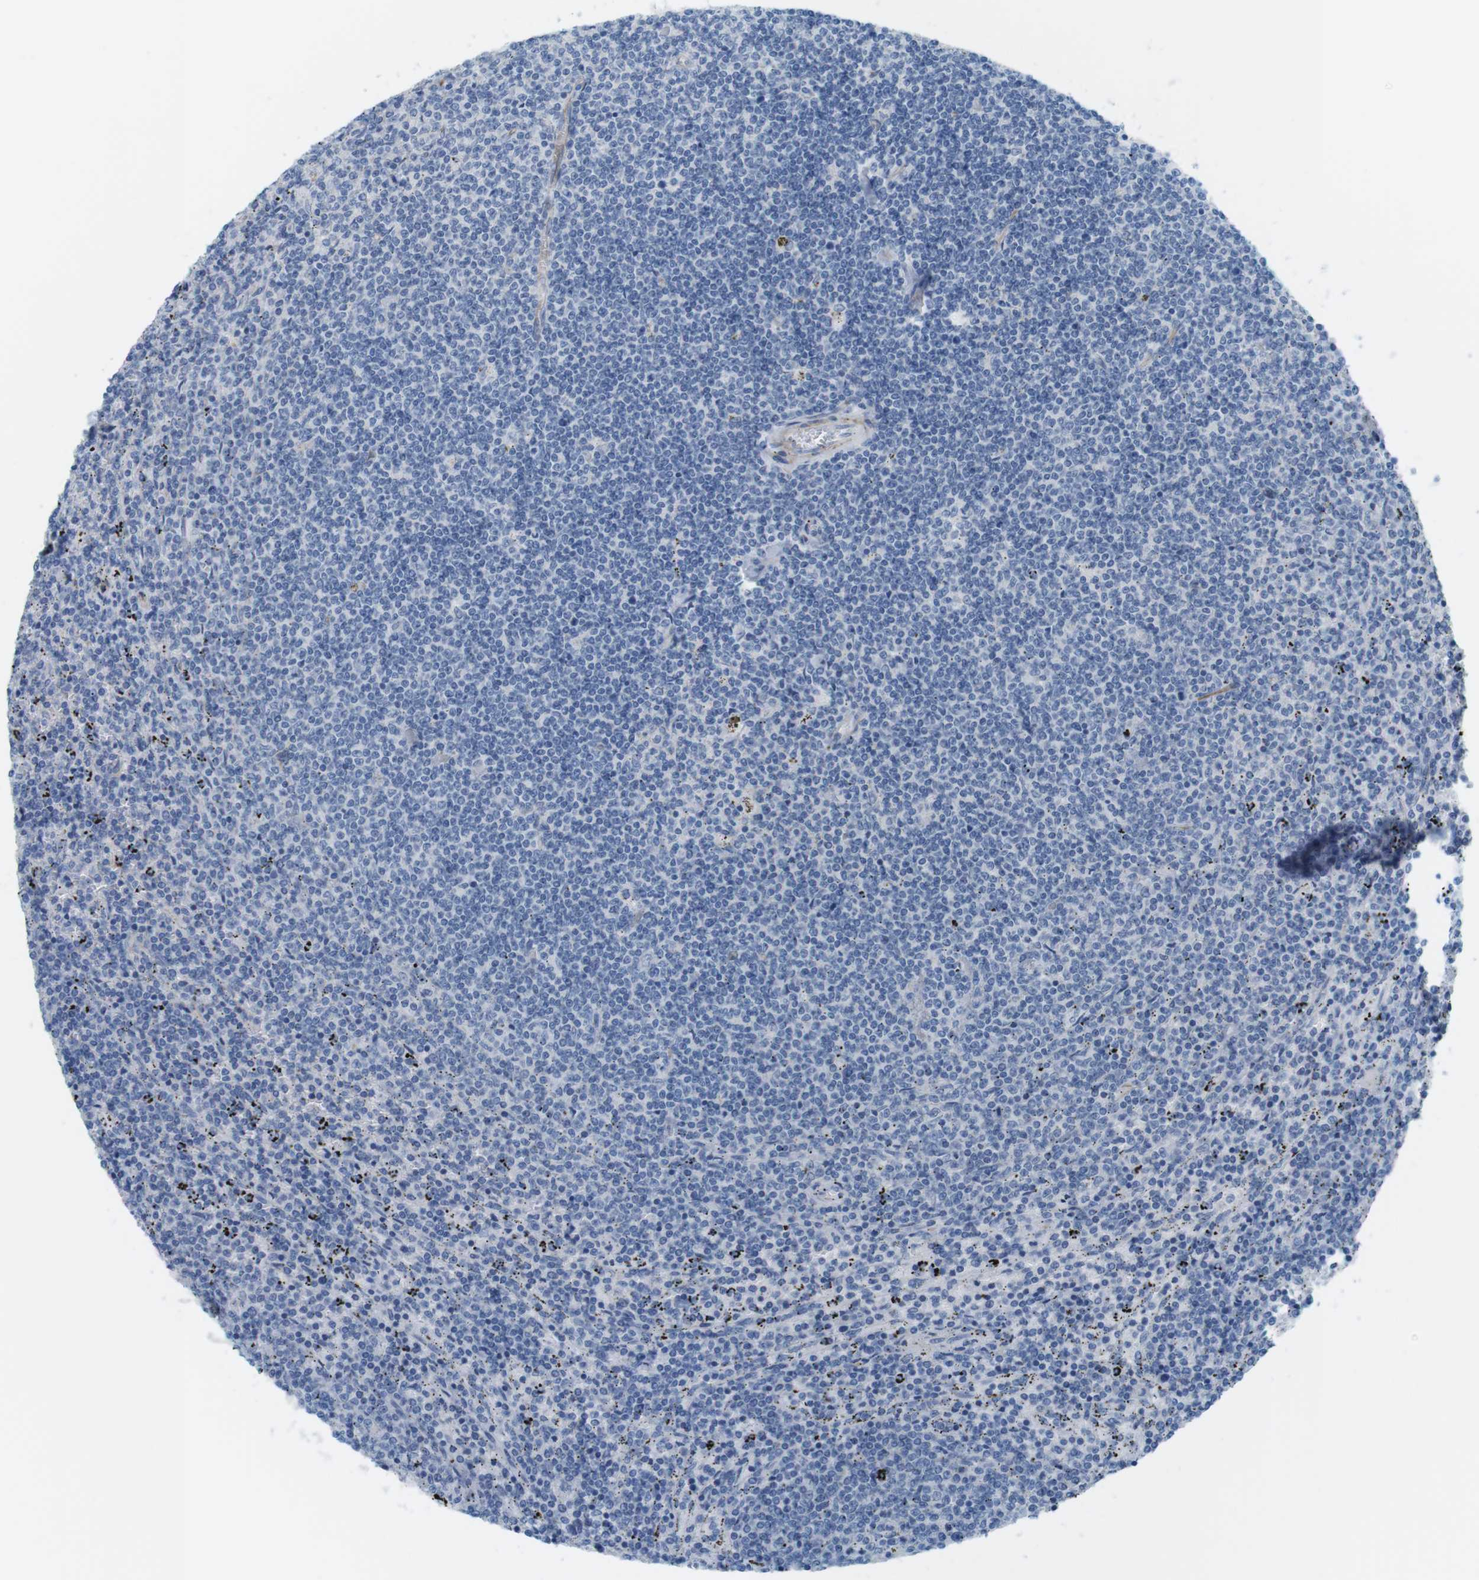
{"staining": {"intensity": "negative", "quantity": "none", "location": "none"}, "tissue": "lymphoma", "cell_type": "Tumor cells", "image_type": "cancer", "snomed": [{"axis": "morphology", "description": "Malignant lymphoma, non-Hodgkin's type, Low grade"}, {"axis": "topography", "description": "Spleen"}], "caption": "A histopathology image of human low-grade malignant lymphoma, non-Hodgkin's type is negative for staining in tumor cells.", "gene": "MYH9", "patient": {"sex": "female", "age": 50}}